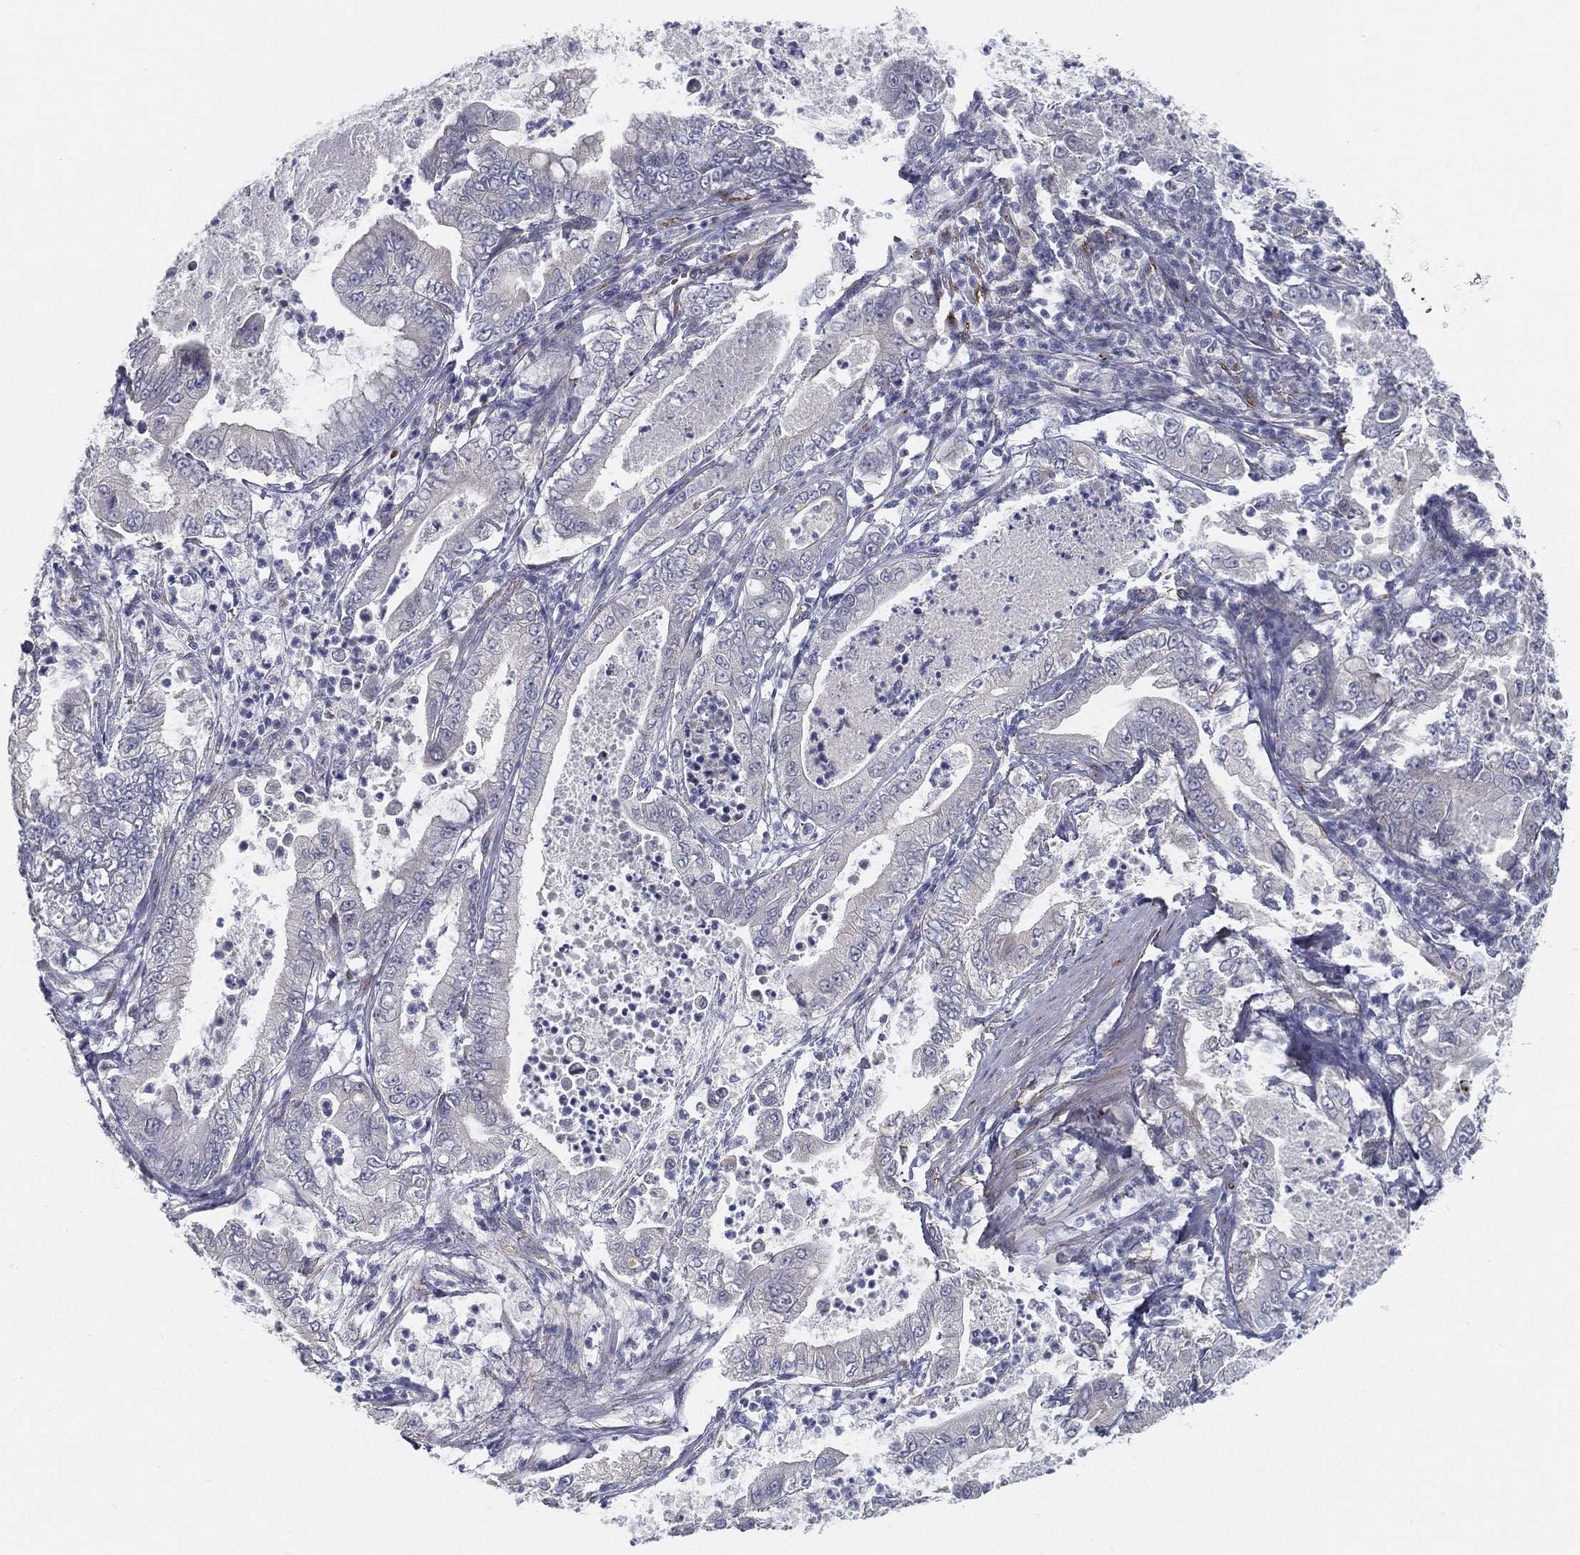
{"staining": {"intensity": "negative", "quantity": "none", "location": "none"}, "tissue": "pancreatic cancer", "cell_type": "Tumor cells", "image_type": "cancer", "snomed": [{"axis": "morphology", "description": "Adenocarcinoma, NOS"}, {"axis": "topography", "description": "Pancreas"}], "caption": "Tumor cells show no significant staining in pancreatic adenocarcinoma.", "gene": "LRRC56", "patient": {"sex": "male", "age": 71}}